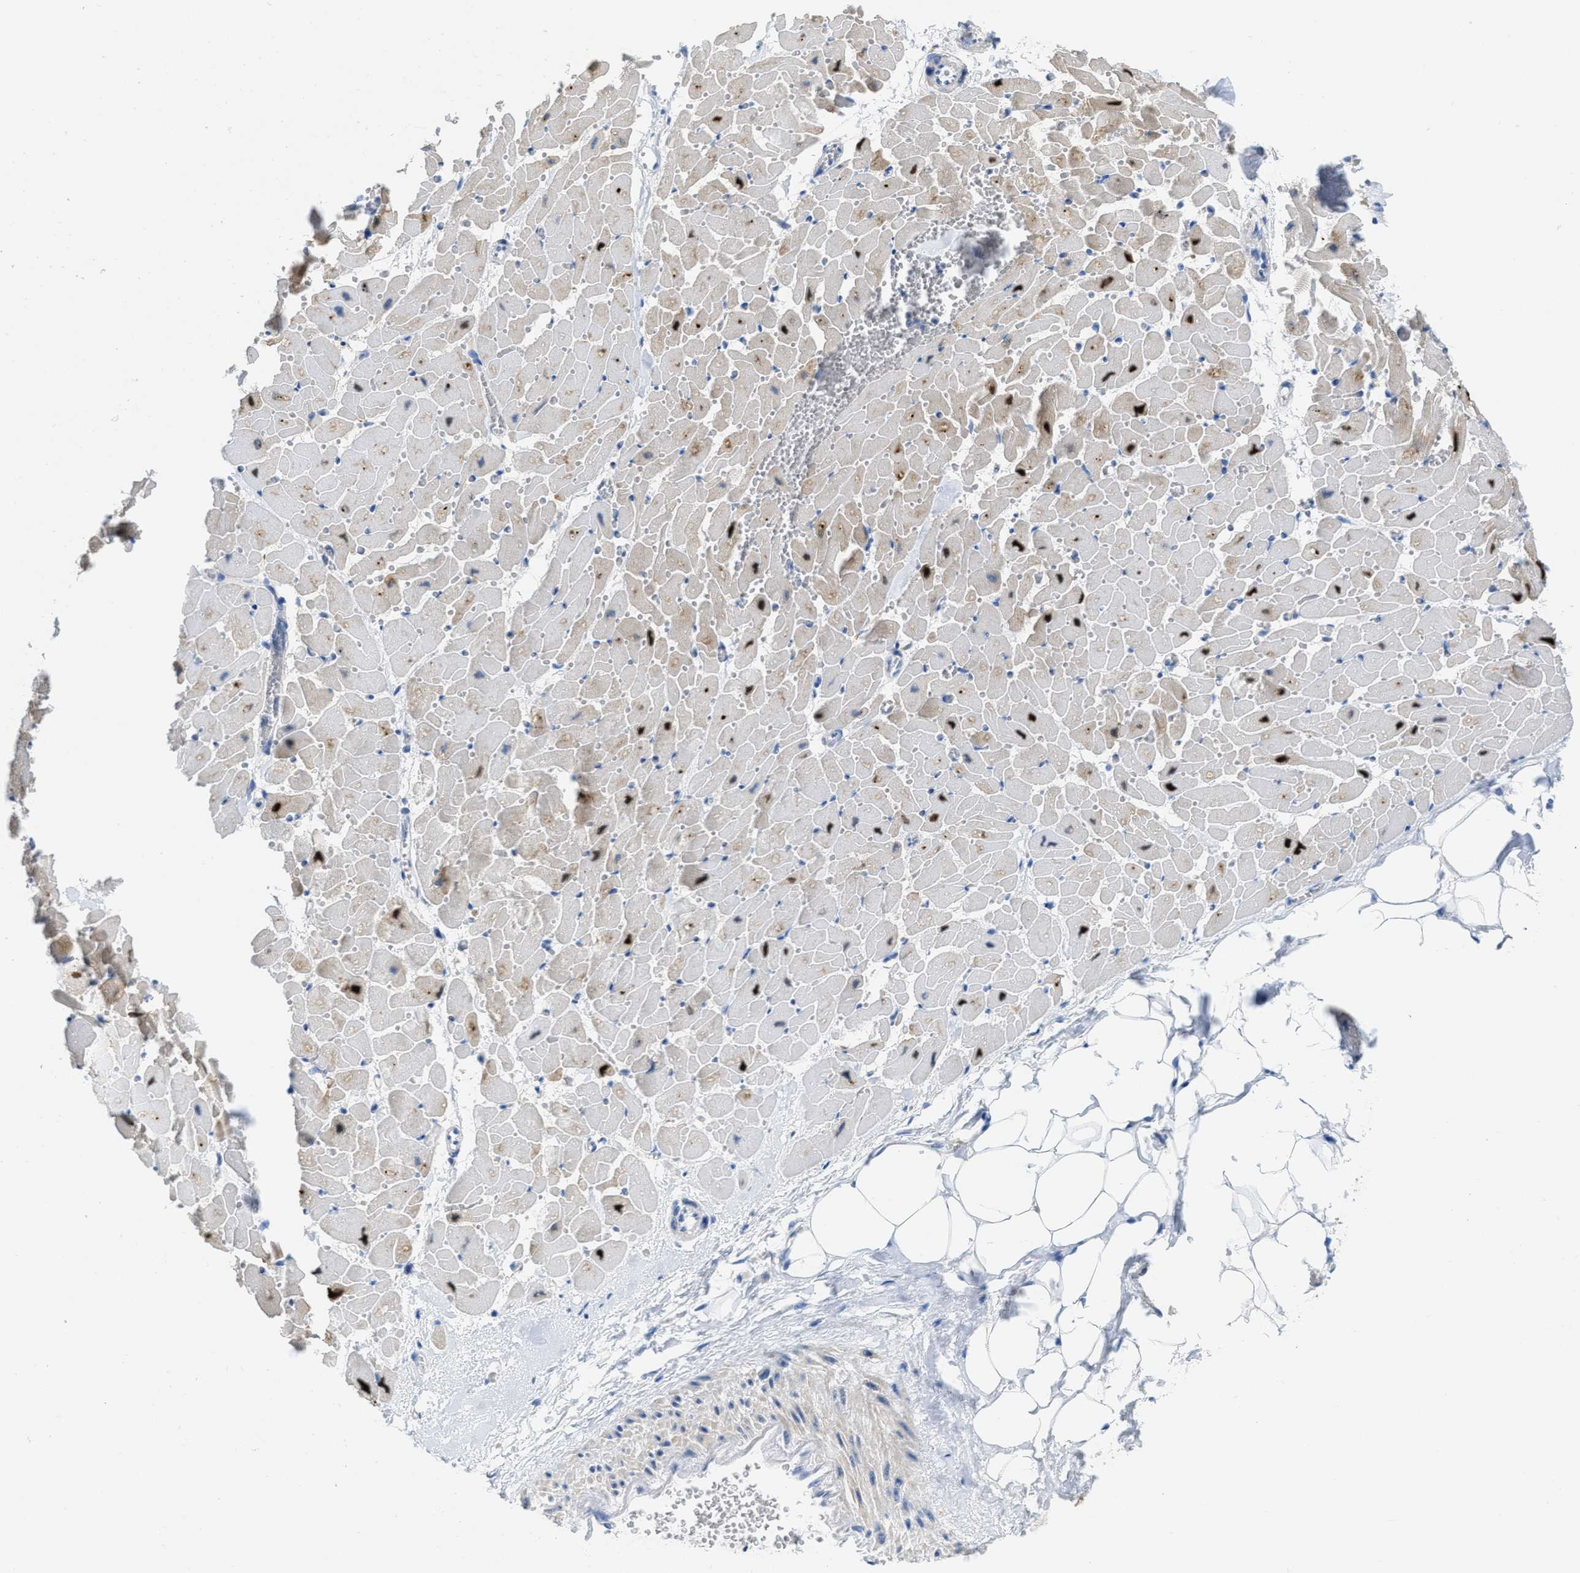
{"staining": {"intensity": "strong", "quantity": "25%-75%", "location": "nuclear"}, "tissue": "heart muscle", "cell_type": "Cardiomyocytes", "image_type": "normal", "snomed": [{"axis": "morphology", "description": "Normal tissue, NOS"}, {"axis": "topography", "description": "Heart"}], "caption": "Normal heart muscle was stained to show a protein in brown. There is high levels of strong nuclear staining in approximately 25%-75% of cardiomyocytes. Immunohistochemistry stains the protein of interest in brown and the nuclei are stained blue.", "gene": "PTDSS1", "patient": {"sex": "female", "age": 19}}